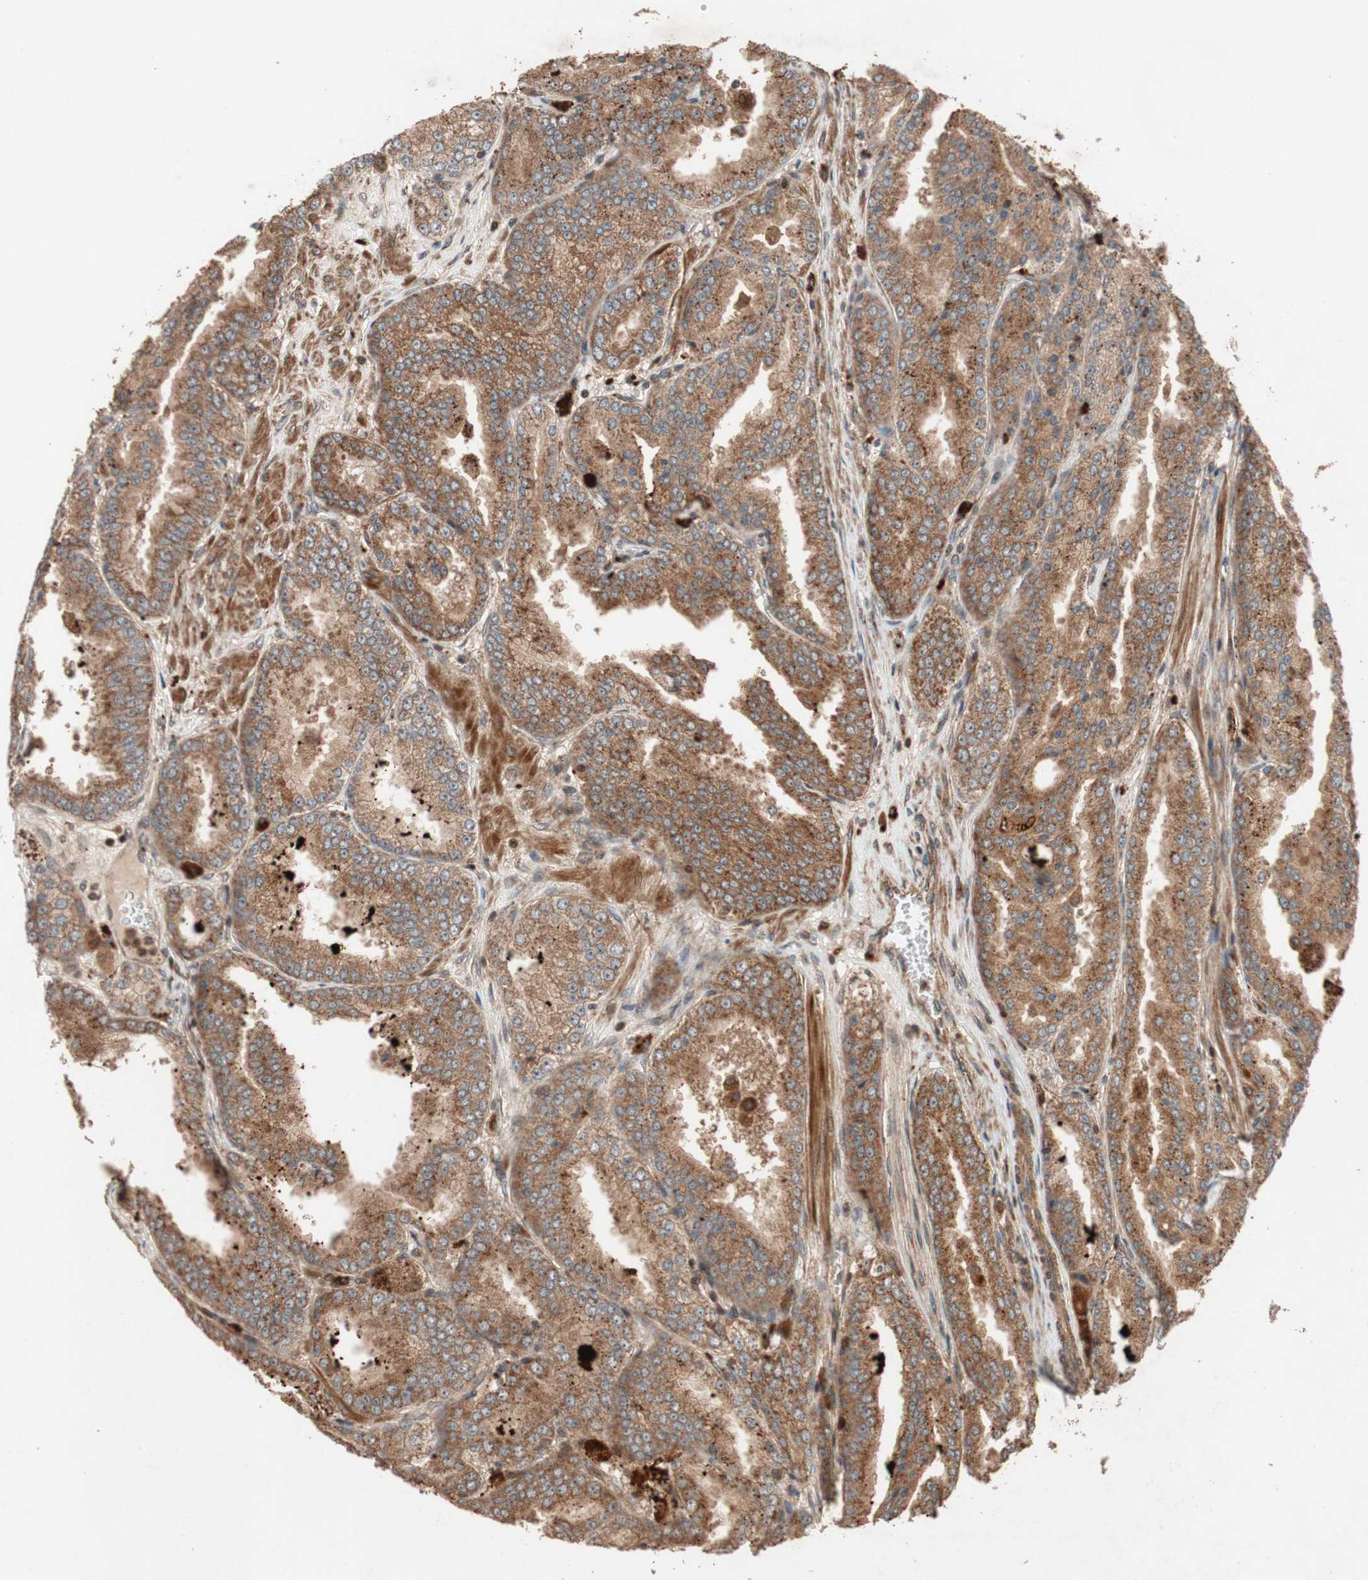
{"staining": {"intensity": "strong", "quantity": ">75%", "location": "cytoplasmic/membranous"}, "tissue": "prostate cancer", "cell_type": "Tumor cells", "image_type": "cancer", "snomed": [{"axis": "morphology", "description": "Adenocarcinoma, High grade"}, {"axis": "topography", "description": "Prostate"}], "caption": "Brown immunohistochemical staining in human prostate adenocarcinoma (high-grade) demonstrates strong cytoplasmic/membranous staining in about >75% of tumor cells.", "gene": "RAB1A", "patient": {"sex": "male", "age": 61}}